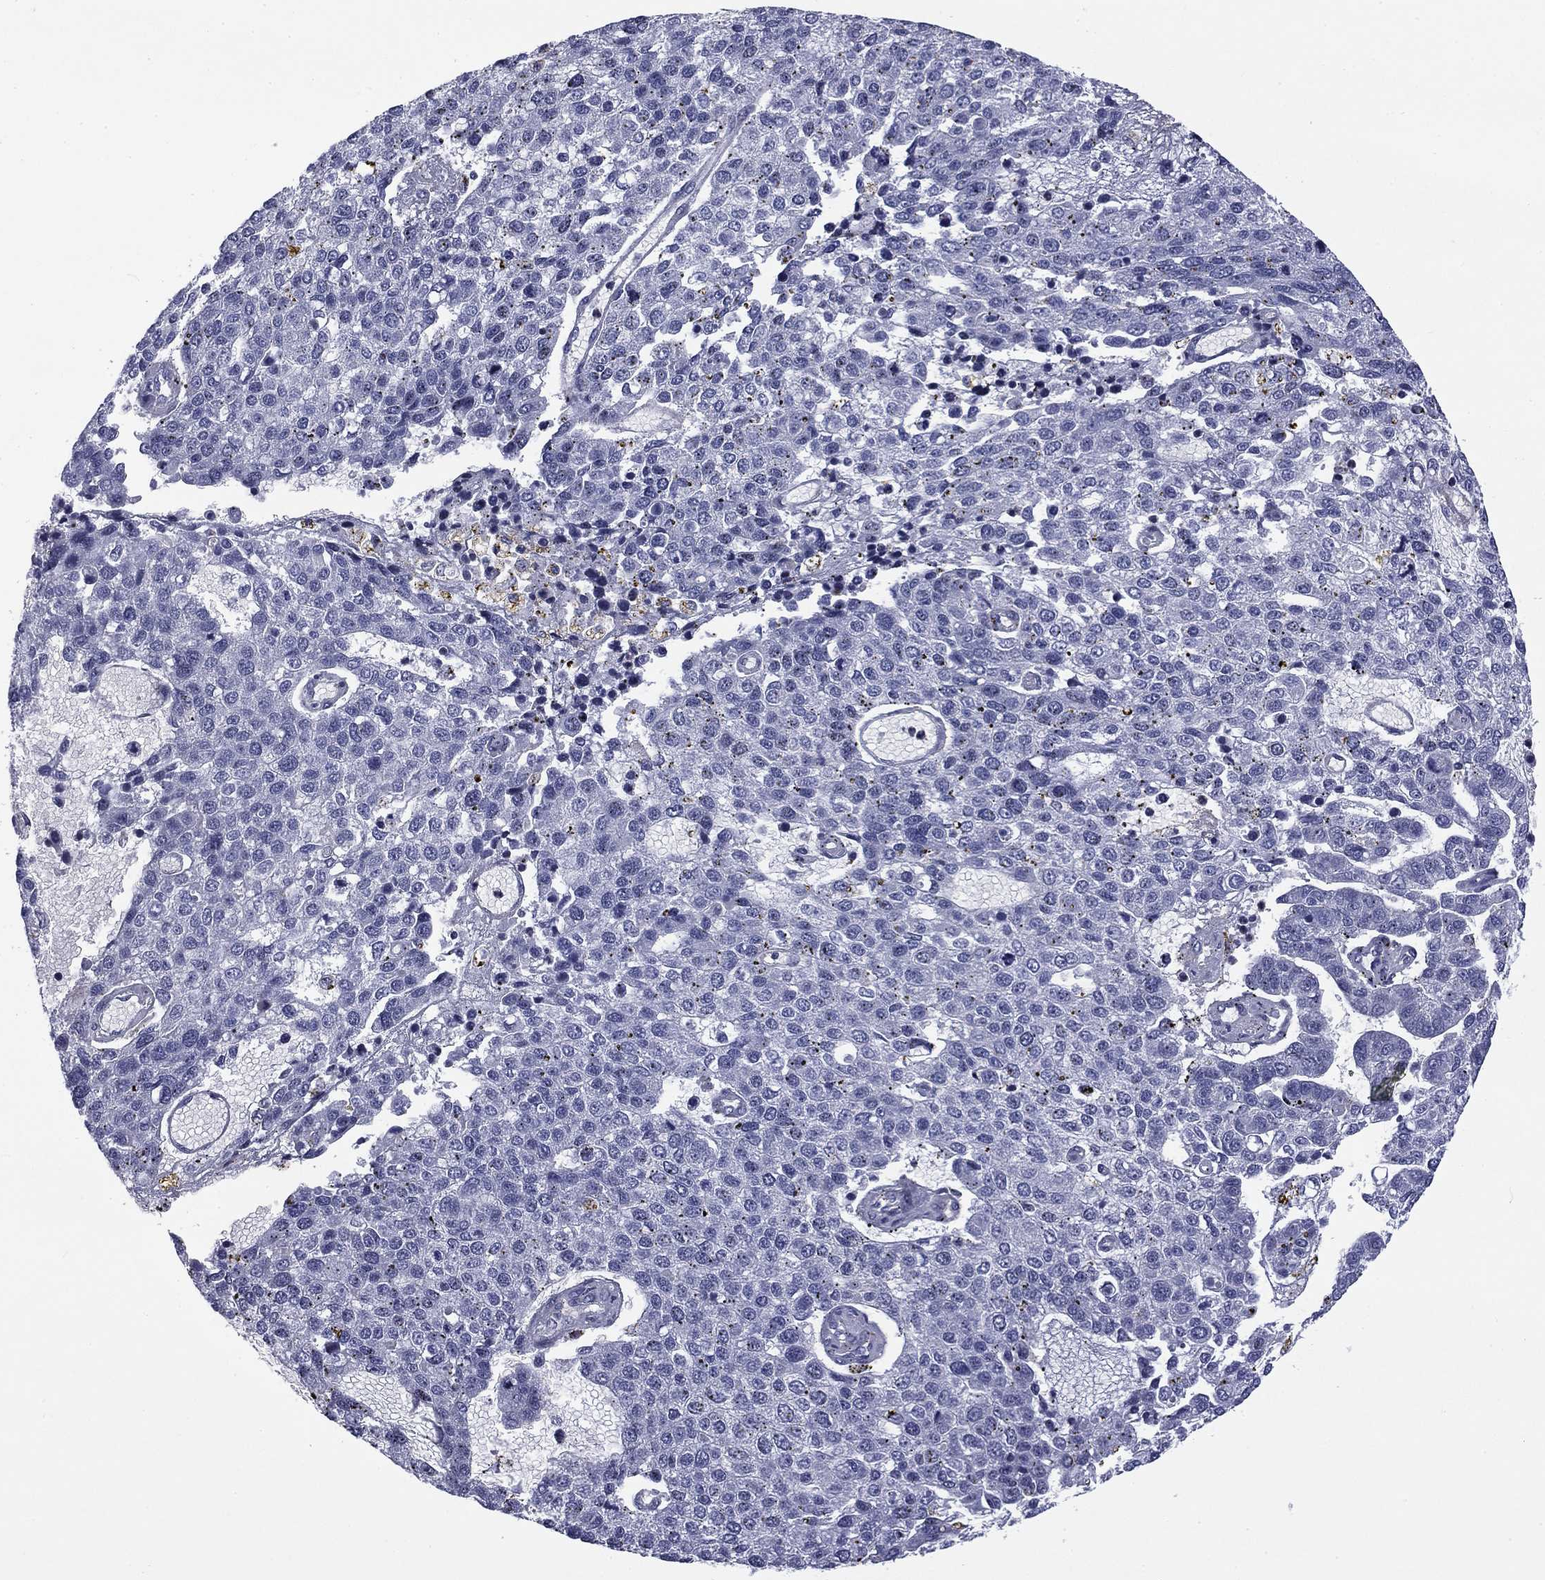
{"staining": {"intensity": "negative", "quantity": "none", "location": "none"}, "tissue": "pancreatic cancer", "cell_type": "Tumor cells", "image_type": "cancer", "snomed": [{"axis": "morphology", "description": "Adenocarcinoma, NOS"}, {"axis": "topography", "description": "Pancreas"}], "caption": "The photomicrograph shows no staining of tumor cells in pancreatic cancer (adenocarcinoma).", "gene": "ARHGAP45", "patient": {"sex": "female", "age": 61}}